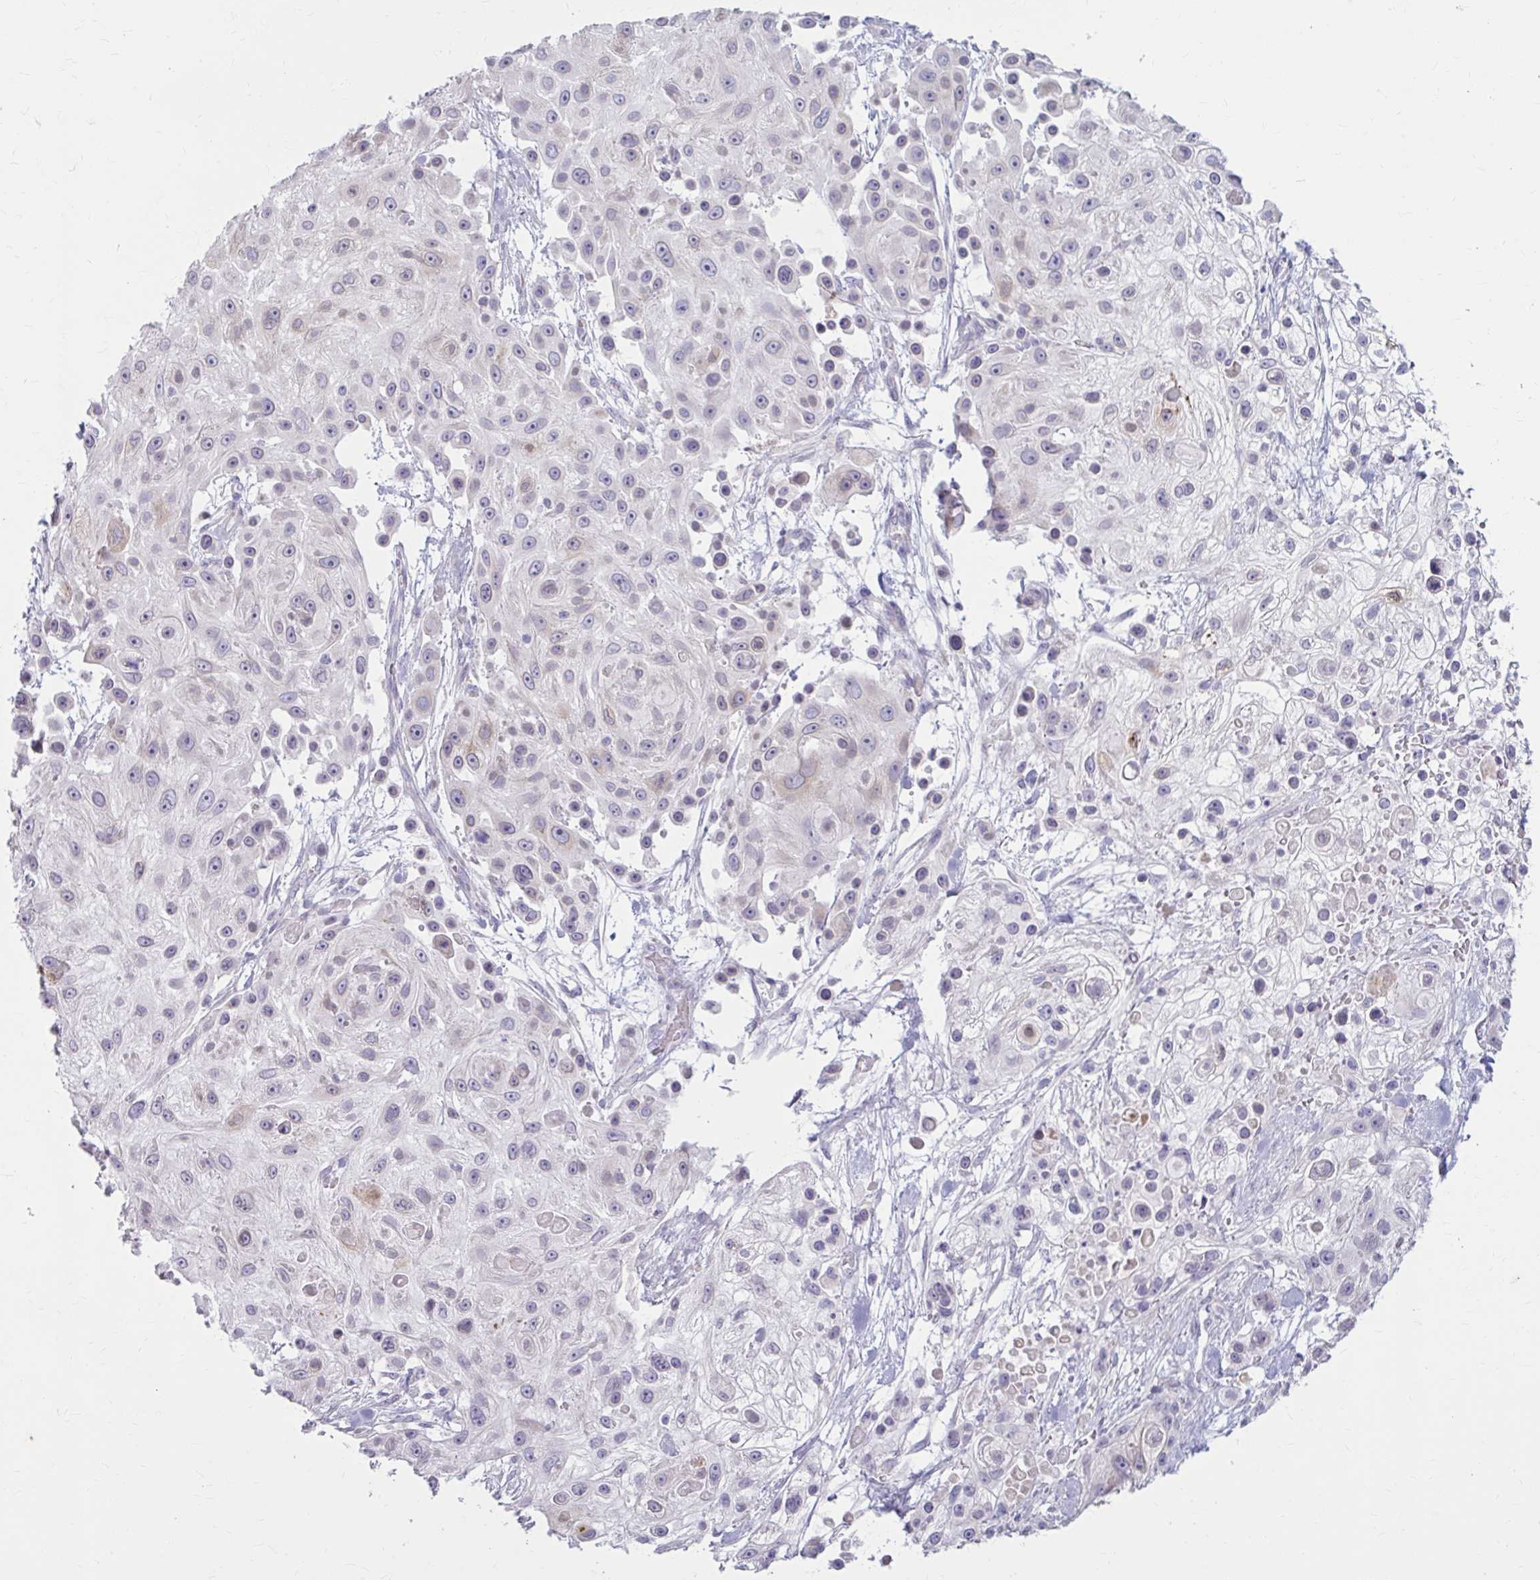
{"staining": {"intensity": "moderate", "quantity": "<25%", "location": "cytoplasmic/membranous"}, "tissue": "skin cancer", "cell_type": "Tumor cells", "image_type": "cancer", "snomed": [{"axis": "morphology", "description": "Squamous cell carcinoma, NOS"}, {"axis": "topography", "description": "Skin"}], "caption": "The photomicrograph shows staining of squamous cell carcinoma (skin), revealing moderate cytoplasmic/membranous protein positivity (brown color) within tumor cells. Immunohistochemistry stains the protein of interest in brown and the nuclei are stained blue.", "gene": "MSMO1", "patient": {"sex": "male", "age": 67}}